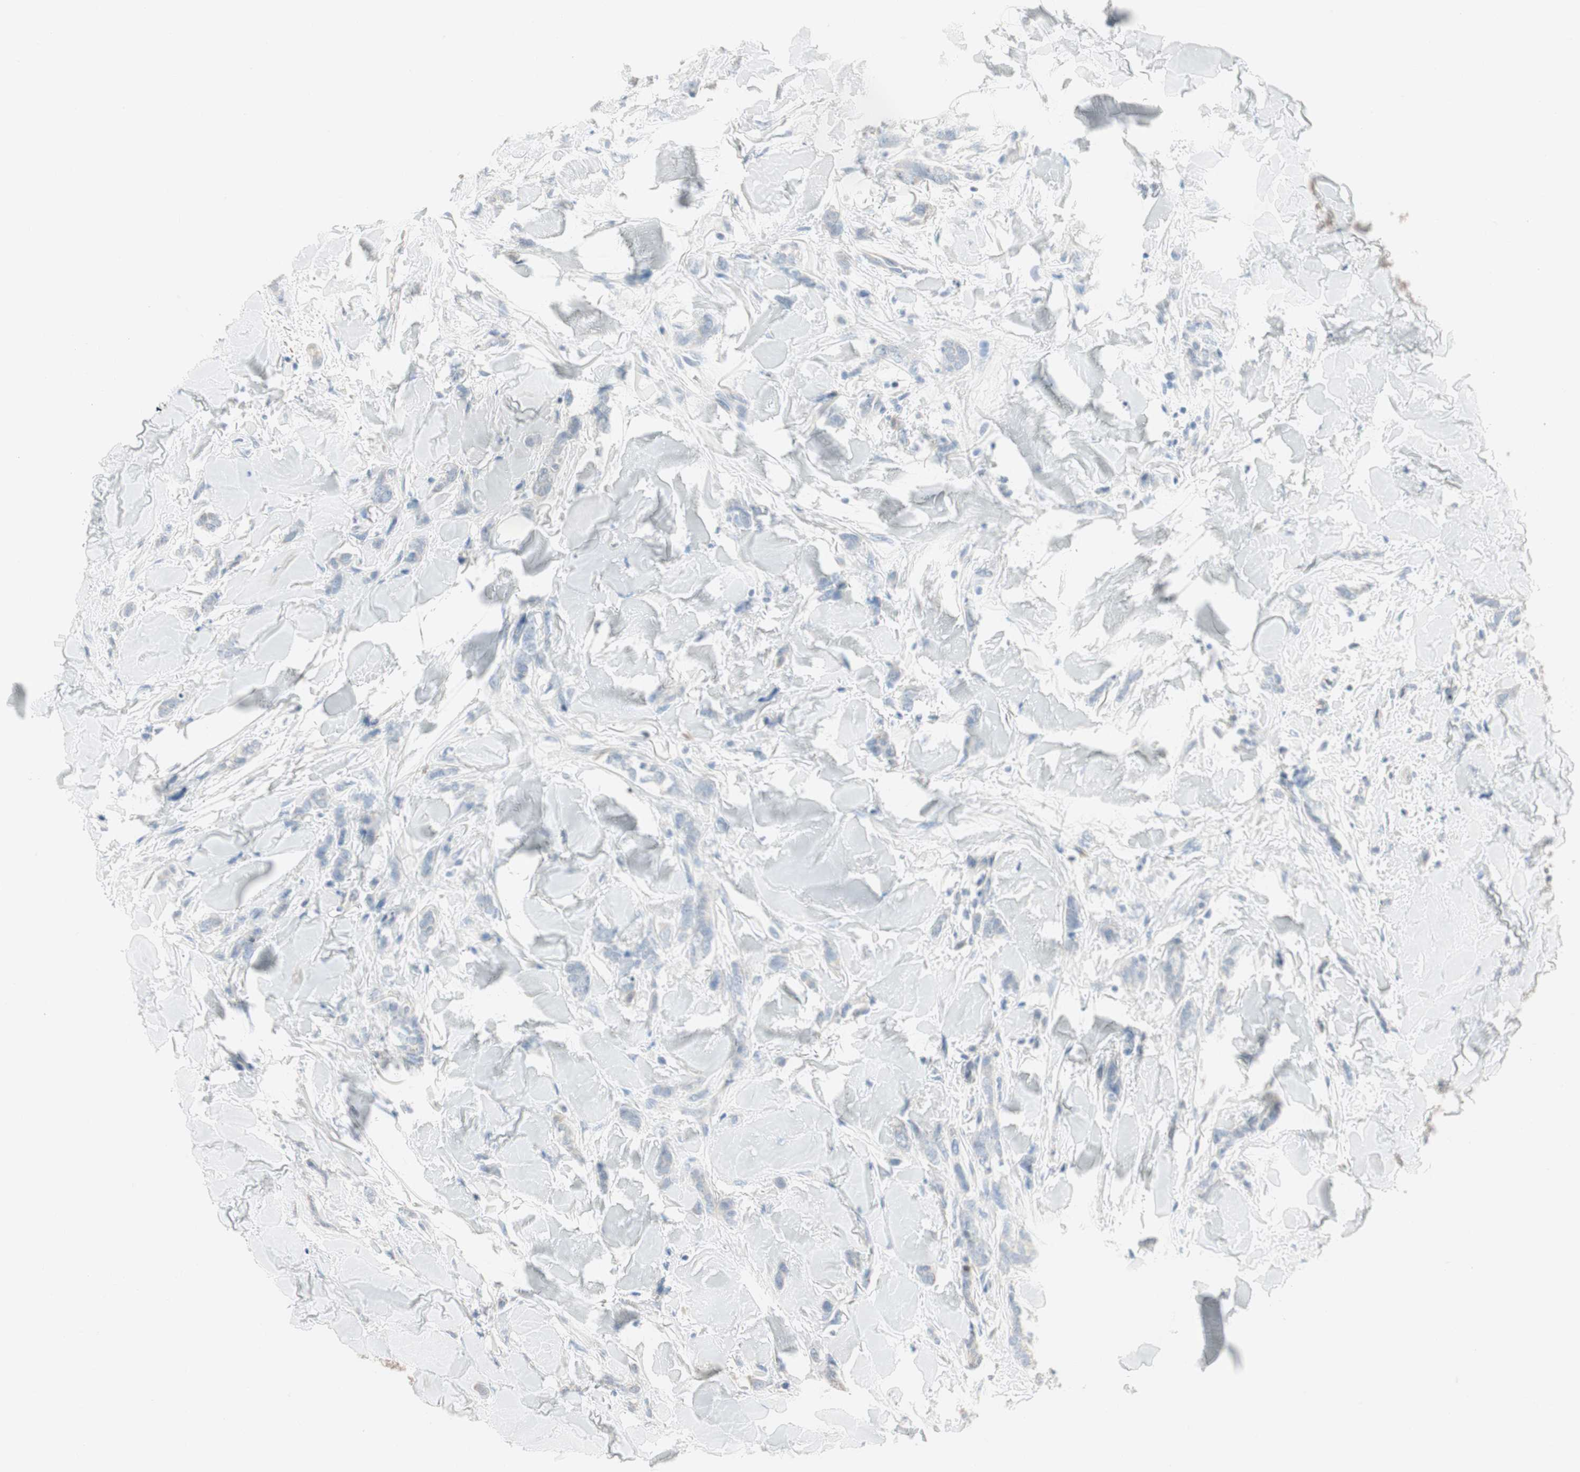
{"staining": {"intensity": "negative", "quantity": "none", "location": "none"}, "tissue": "breast cancer", "cell_type": "Tumor cells", "image_type": "cancer", "snomed": [{"axis": "morphology", "description": "Lobular carcinoma"}, {"axis": "topography", "description": "Skin"}, {"axis": "topography", "description": "Breast"}], "caption": "Immunohistochemical staining of breast cancer (lobular carcinoma) exhibits no significant positivity in tumor cells.", "gene": "SPINK4", "patient": {"sex": "female", "age": 46}}